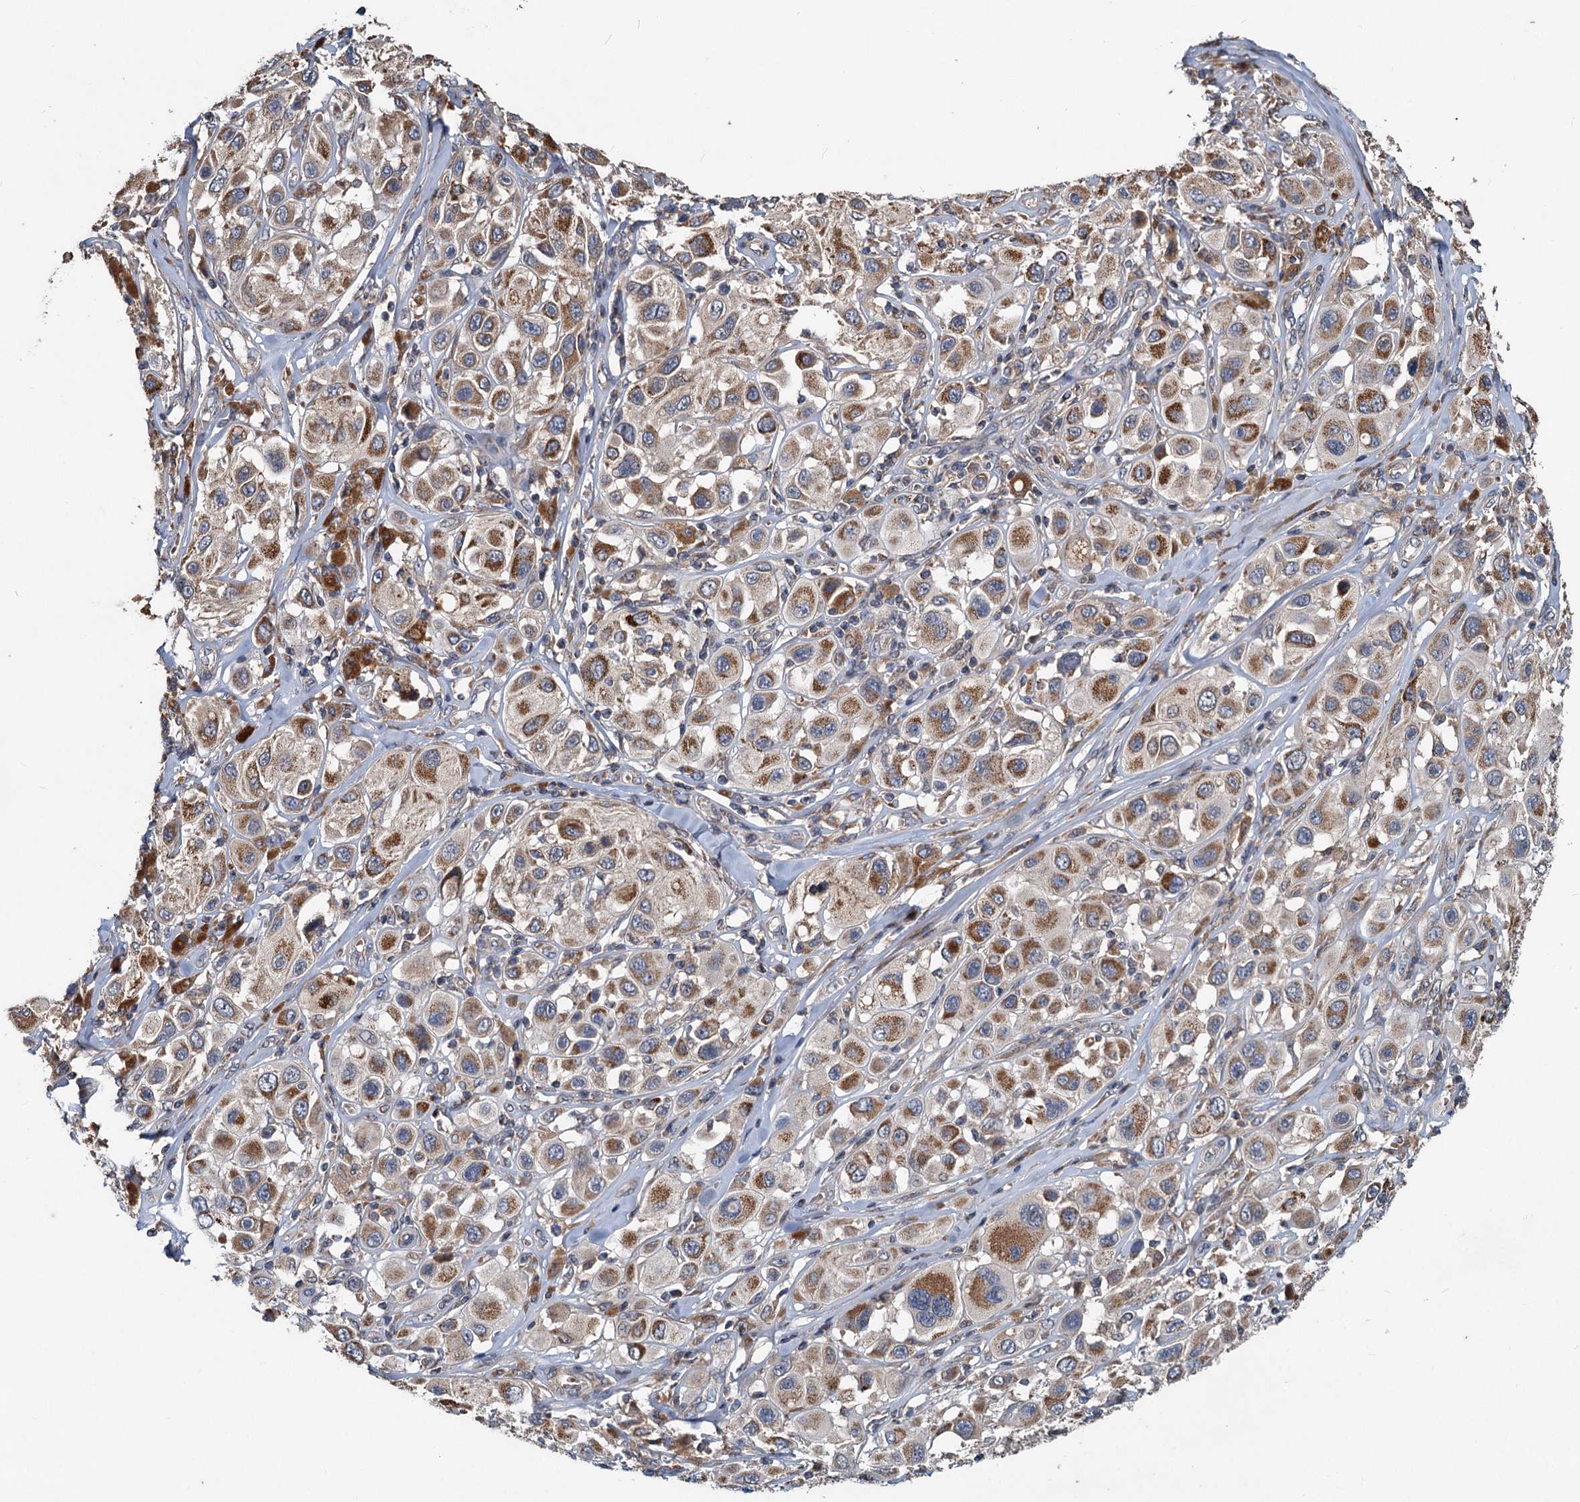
{"staining": {"intensity": "moderate", "quantity": ">75%", "location": "cytoplasmic/membranous"}, "tissue": "melanoma", "cell_type": "Tumor cells", "image_type": "cancer", "snomed": [{"axis": "morphology", "description": "Malignant melanoma, Metastatic site"}, {"axis": "topography", "description": "Skin"}], "caption": "The immunohistochemical stain highlights moderate cytoplasmic/membranous staining in tumor cells of melanoma tissue. The staining was performed using DAB to visualize the protein expression in brown, while the nuclei were stained in blue with hematoxylin (Magnification: 20x).", "gene": "OTUB1", "patient": {"sex": "male", "age": 41}}